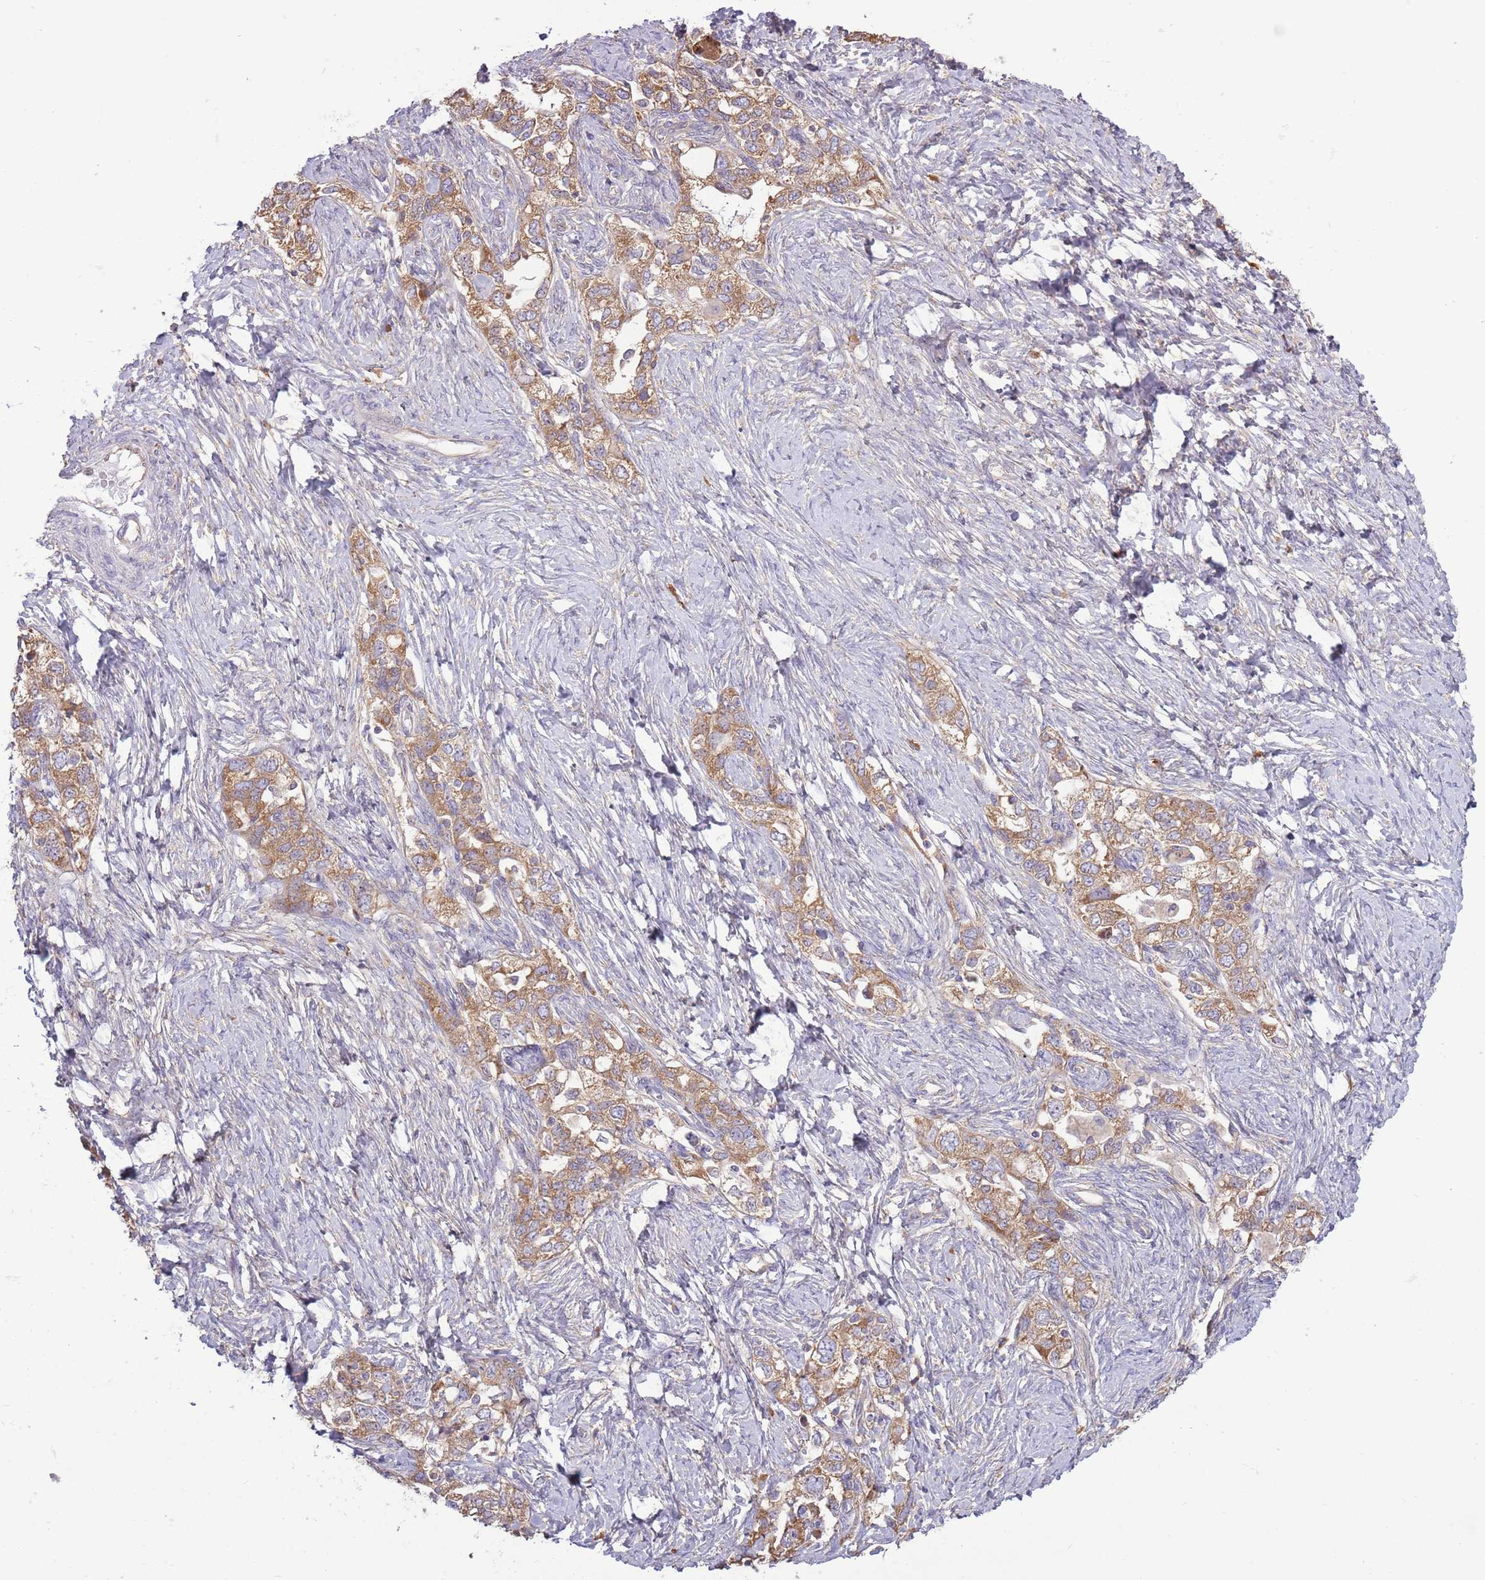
{"staining": {"intensity": "moderate", "quantity": ">75%", "location": "cytoplasmic/membranous"}, "tissue": "ovarian cancer", "cell_type": "Tumor cells", "image_type": "cancer", "snomed": [{"axis": "morphology", "description": "Carcinoma, NOS"}, {"axis": "morphology", "description": "Cystadenocarcinoma, serous, NOS"}, {"axis": "topography", "description": "Ovary"}], "caption": "Immunohistochemical staining of human ovarian cancer demonstrates medium levels of moderate cytoplasmic/membranous positivity in about >75% of tumor cells.", "gene": "RPL17-C18orf32", "patient": {"sex": "female", "age": 69}}